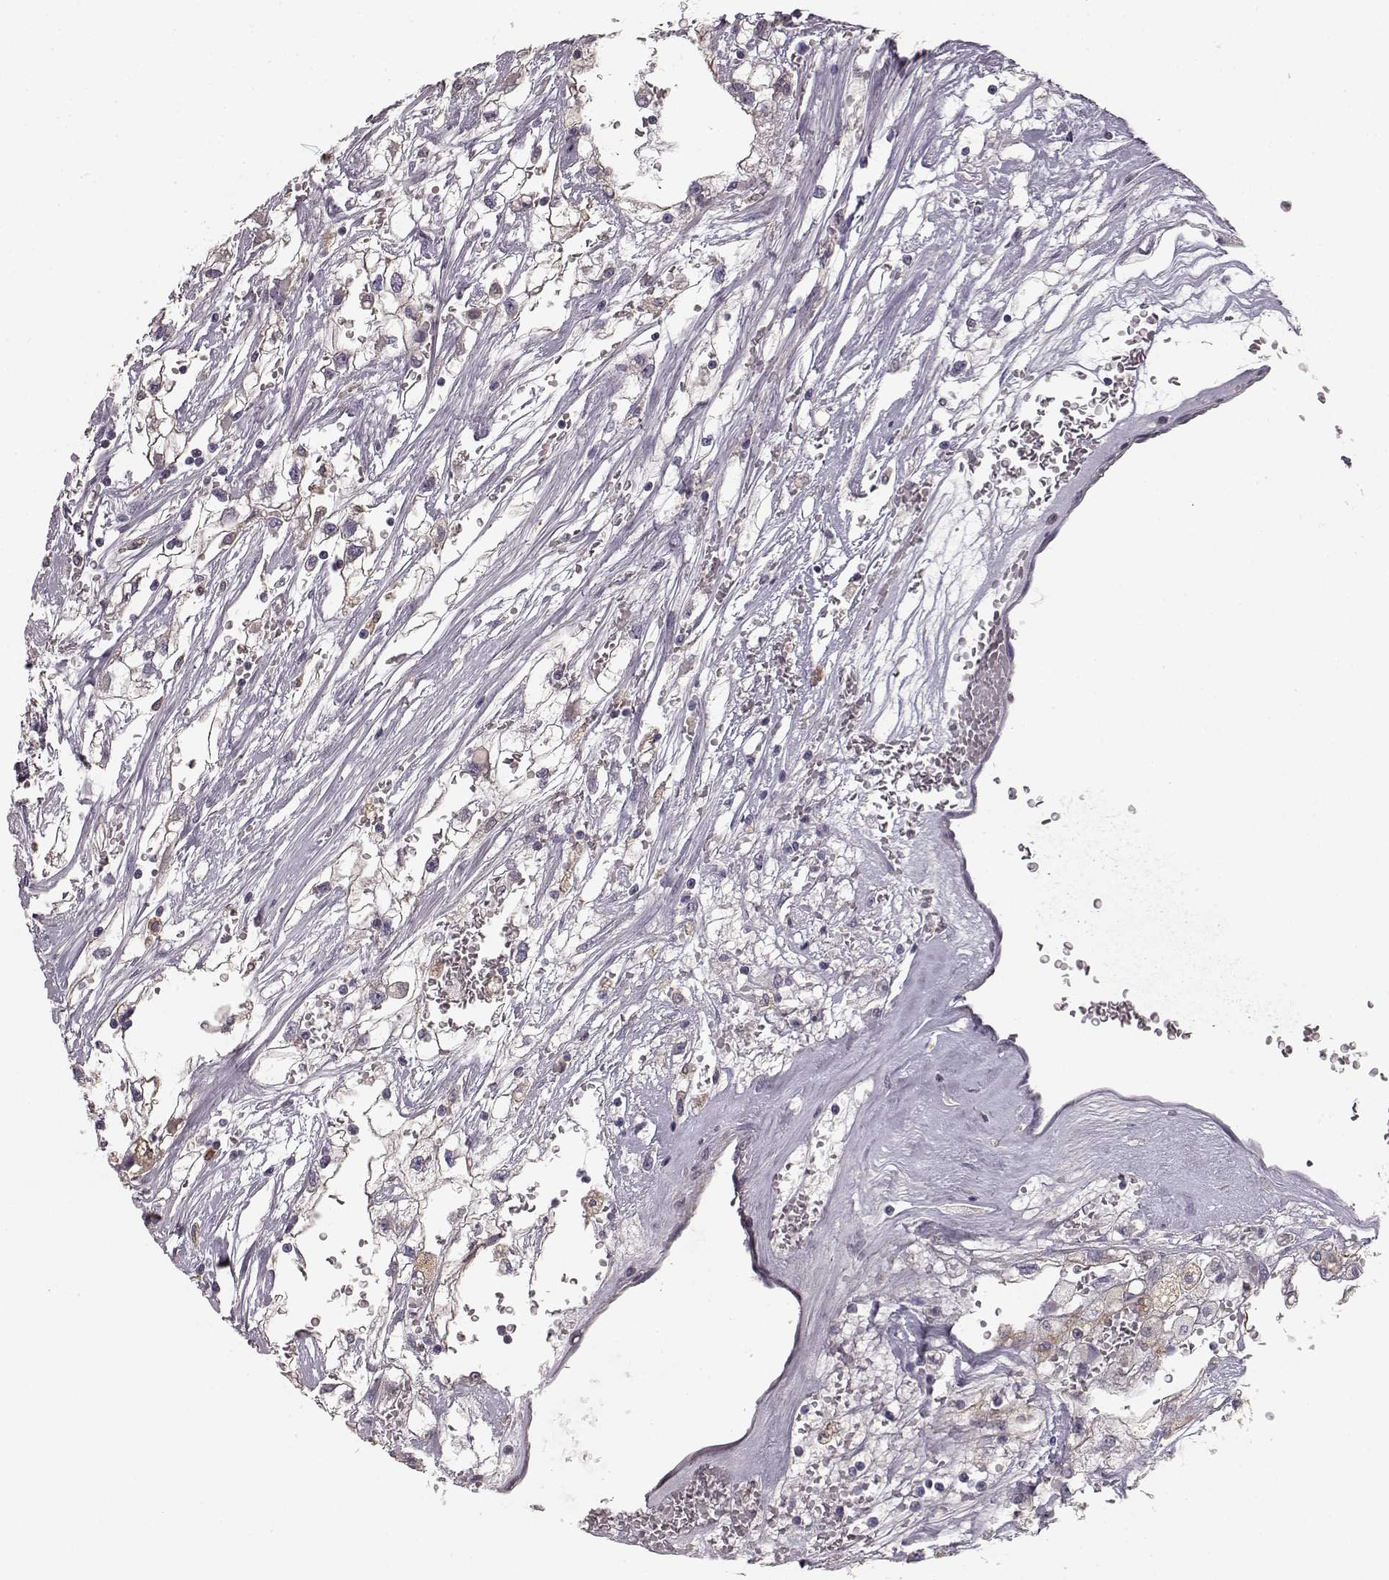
{"staining": {"intensity": "negative", "quantity": "none", "location": "none"}, "tissue": "renal cancer", "cell_type": "Tumor cells", "image_type": "cancer", "snomed": [{"axis": "morphology", "description": "Adenocarcinoma, NOS"}, {"axis": "topography", "description": "Kidney"}], "caption": "This photomicrograph is of renal cancer (adenocarcinoma) stained with immunohistochemistry (IHC) to label a protein in brown with the nuclei are counter-stained blue. There is no positivity in tumor cells. The staining is performed using DAB brown chromogen with nuclei counter-stained in using hematoxylin.", "gene": "GHR", "patient": {"sex": "male", "age": 59}}